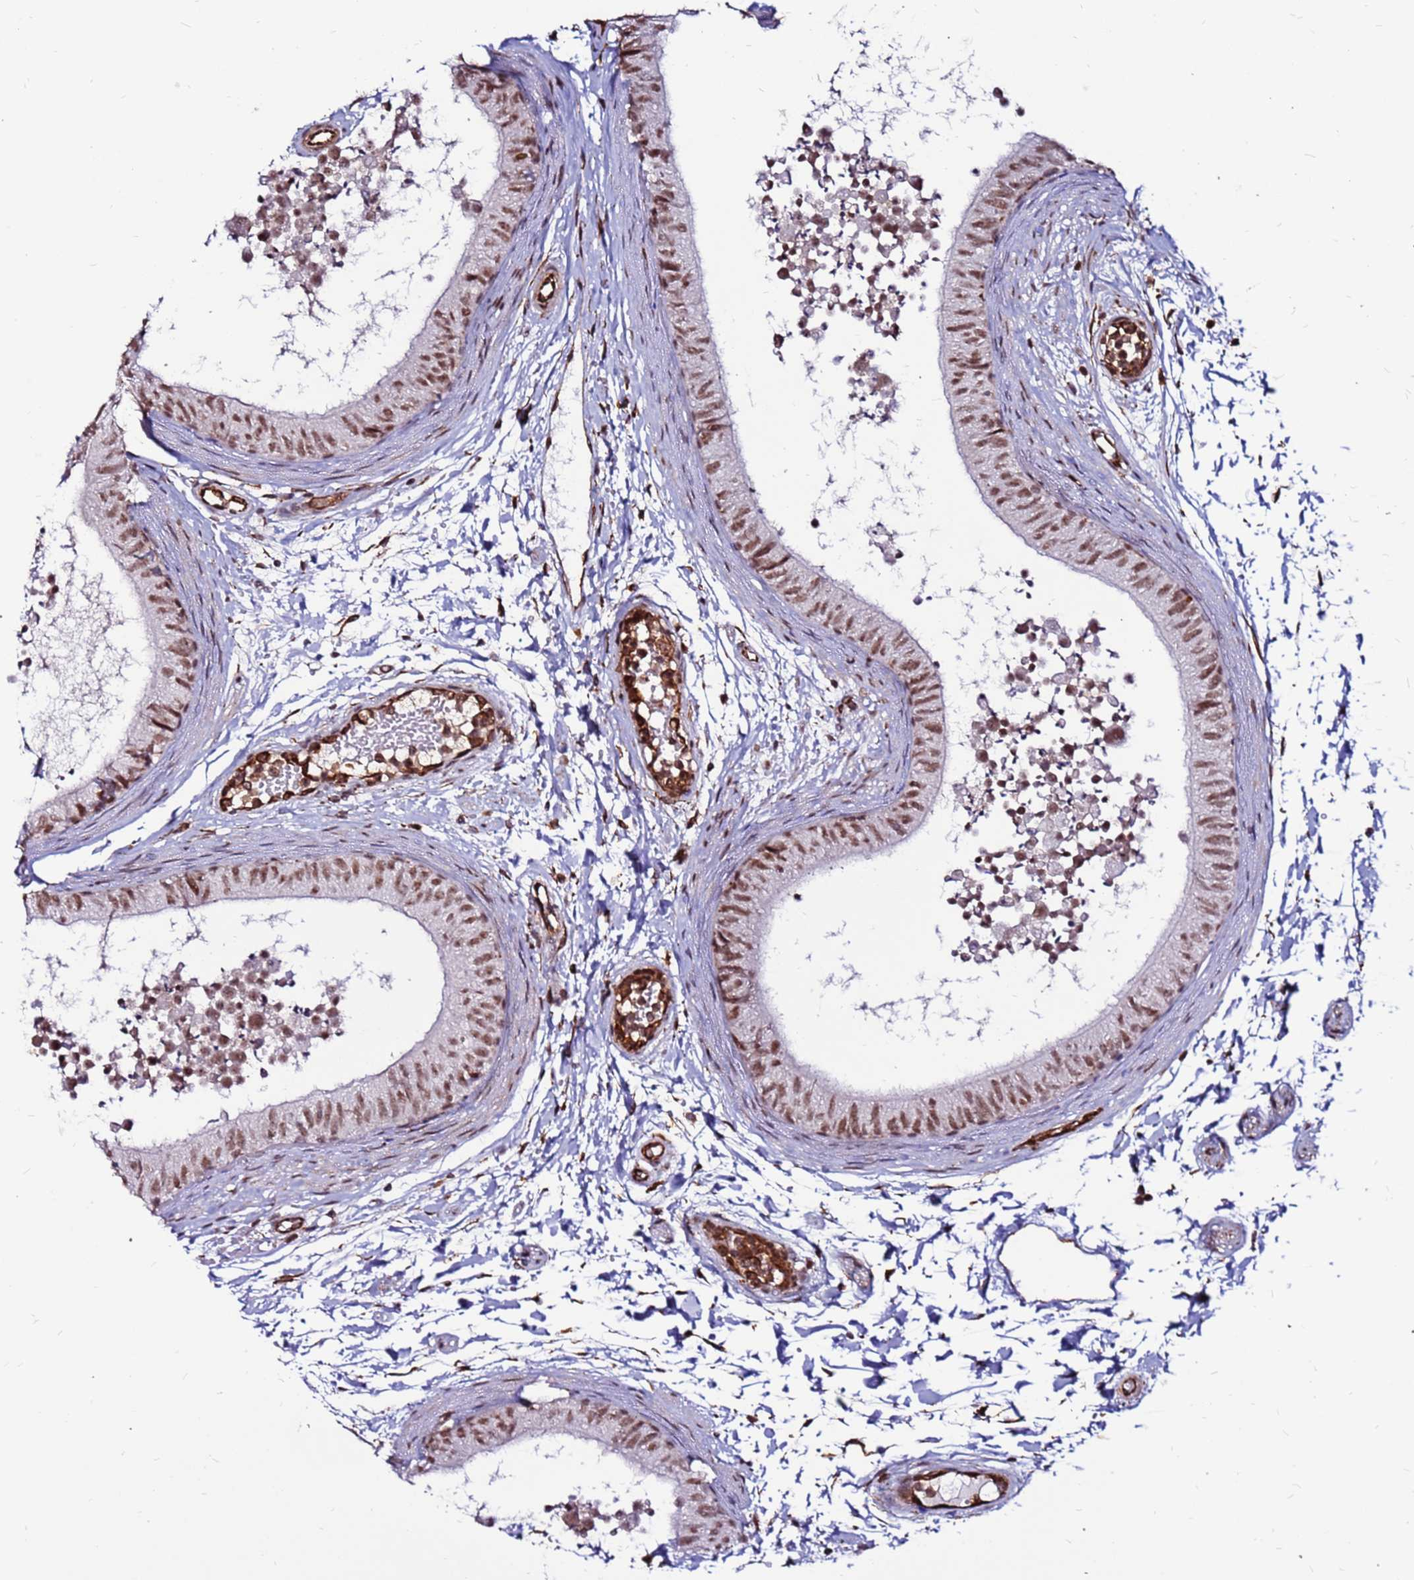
{"staining": {"intensity": "moderate", "quantity": ">75%", "location": "nuclear"}, "tissue": "epididymis", "cell_type": "Glandular cells", "image_type": "normal", "snomed": [{"axis": "morphology", "description": "Normal tissue, NOS"}, {"axis": "topography", "description": "Epididymis"}], "caption": "DAB immunohistochemical staining of normal human epididymis reveals moderate nuclear protein positivity in about >75% of glandular cells. The staining was performed using DAB (3,3'-diaminobenzidine) to visualize the protein expression in brown, while the nuclei were stained in blue with hematoxylin (Magnification: 20x).", "gene": "CLK3", "patient": {"sex": "male", "age": 15}}